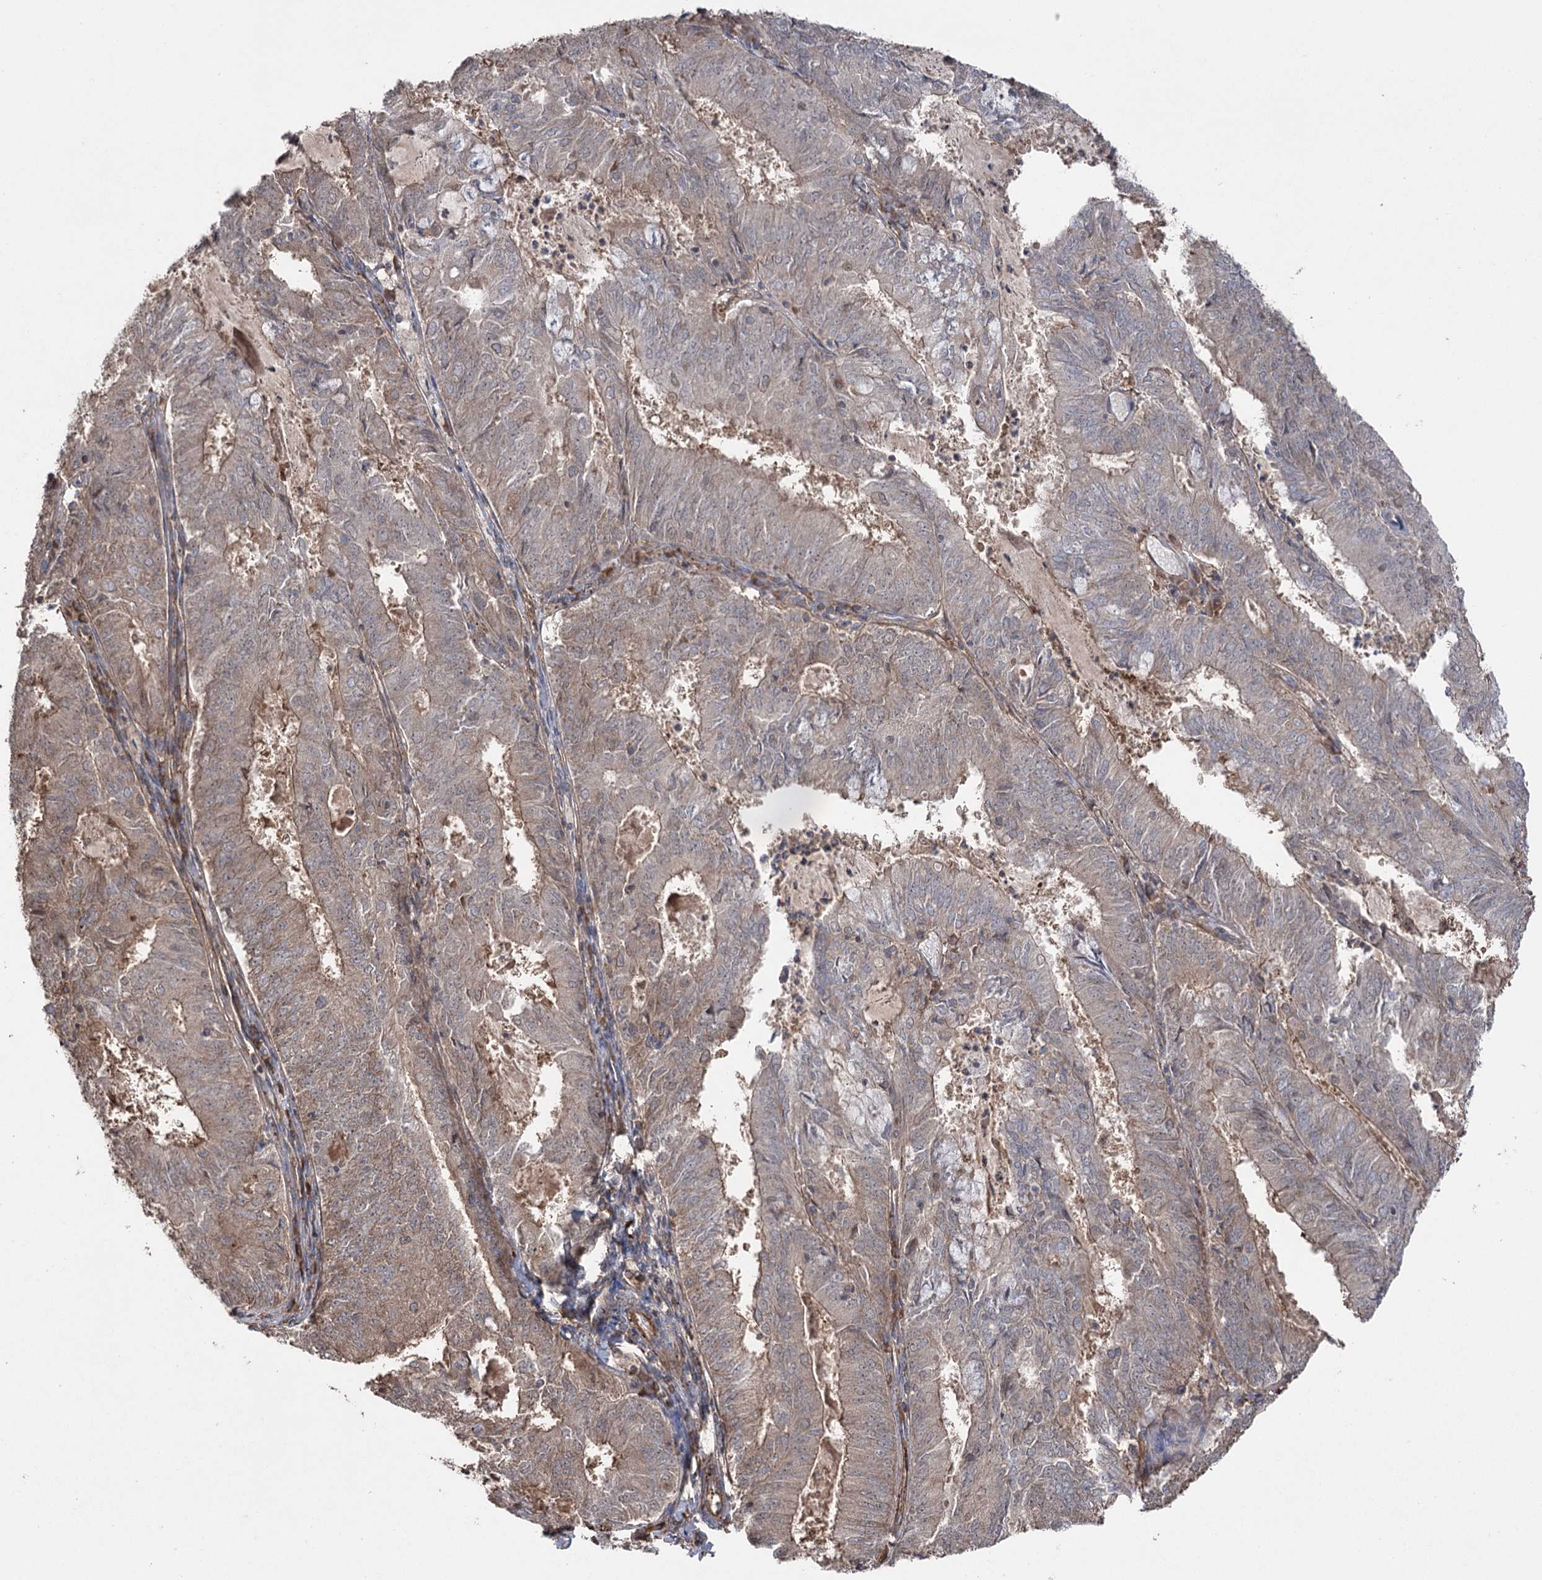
{"staining": {"intensity": "weak", "quantity": "25%-75%", "location": "cytoplasmic/membranous"}, "tissue": "endometrial cancer", "cell_type": "Tumor cells", "image_type": "cancer", "snomed": [{"axis": "morphology", "description": "Adenocarcinoma, NOS"}, {"axis": "topography", "description": "Endometrium"}], "caption": "This photomicrograph exhibits adenocarcinoma (endometrial) stained with immunohistochemistry (IHC) to label a protein in brown. The cytoplasmic/membranous of tumor cells show weak positivity for the protein. Nuclei are counter-stained blue.", "gene": "LARS2", "patient": {"sex": "female", "age": 57}}